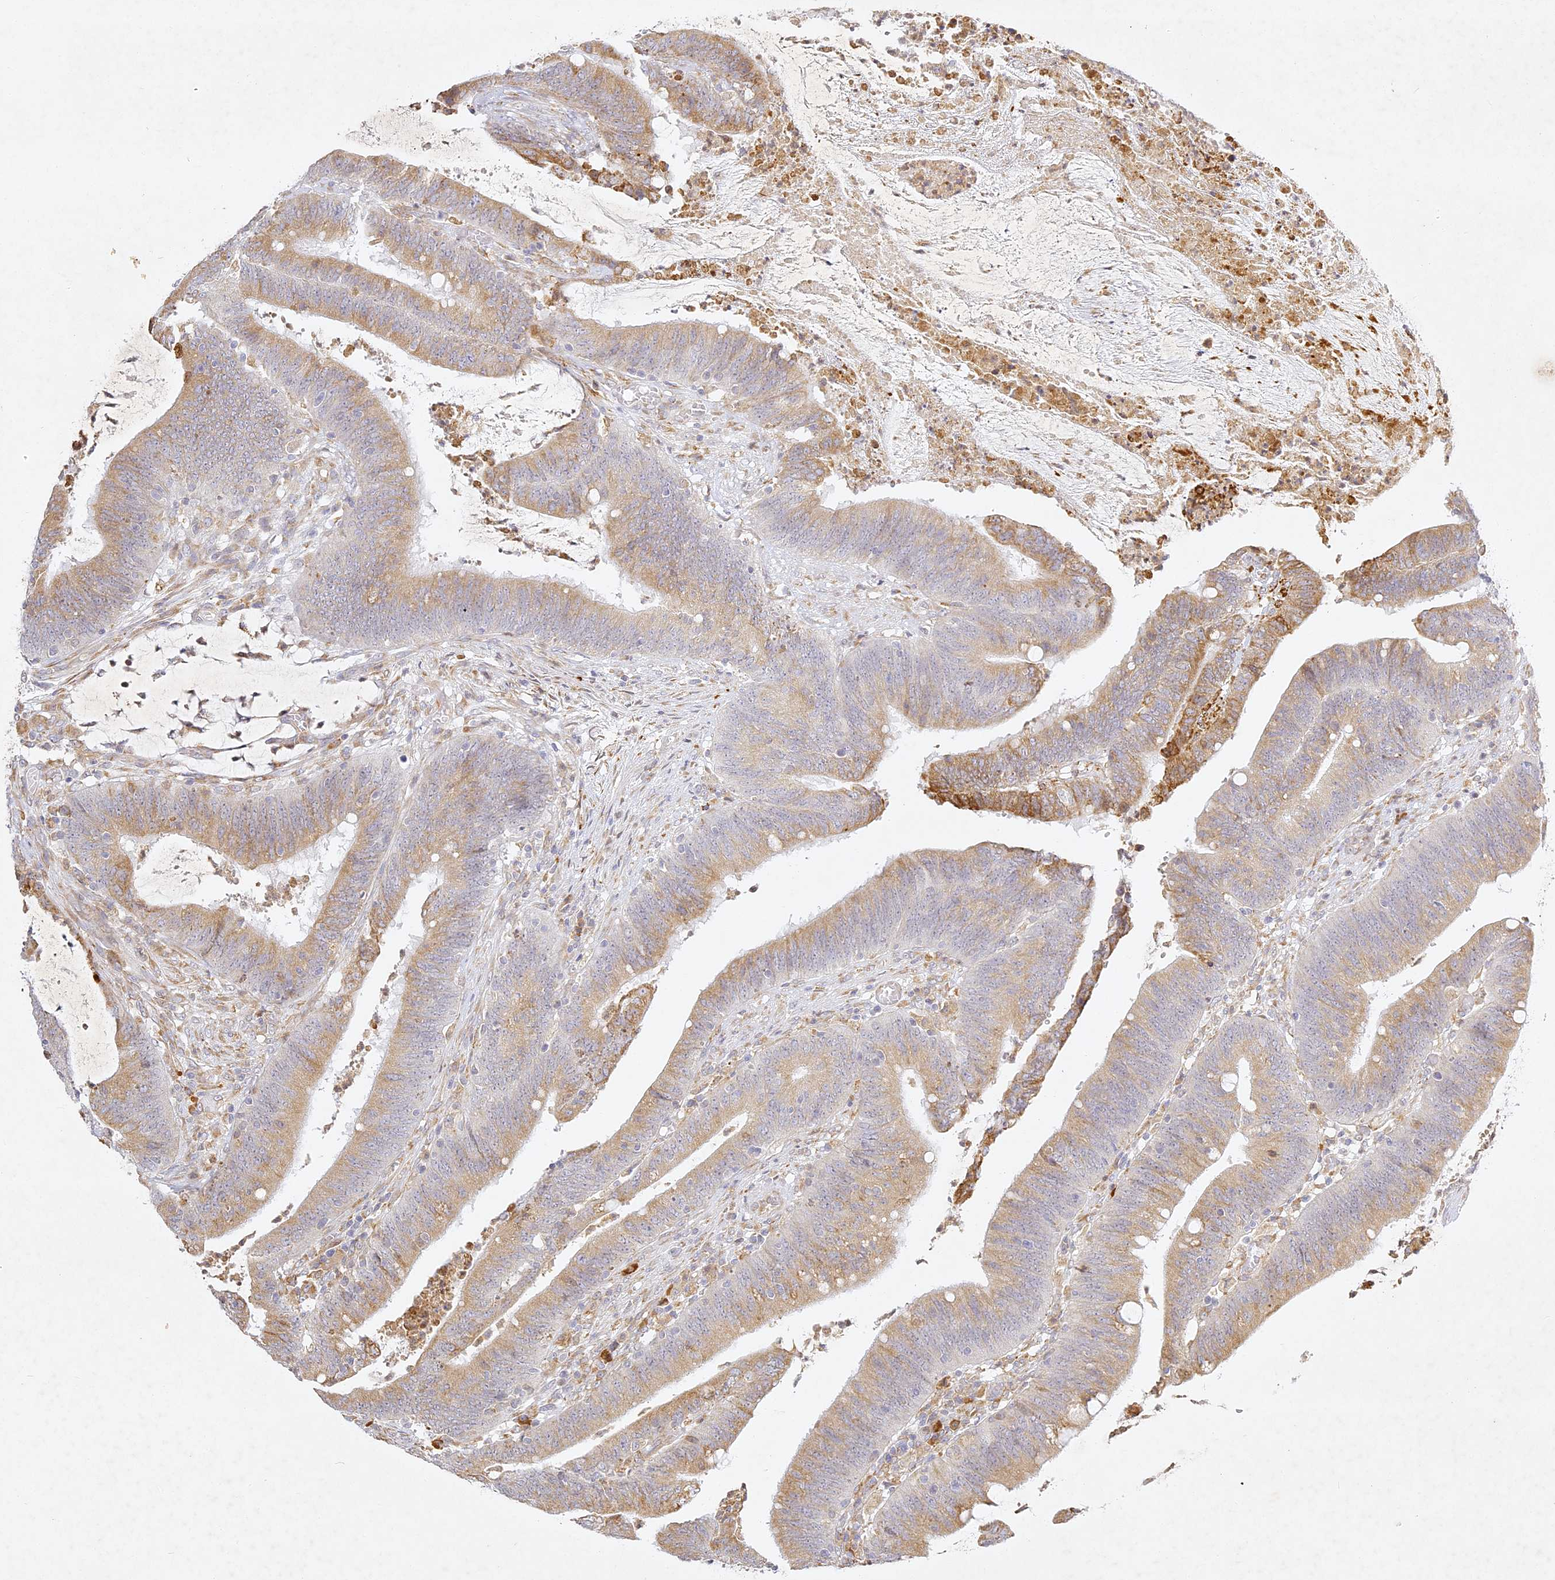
{"staining": {"intensity": "moderate", "quantity": "25%-75%", "location": "cytoplasmic/membranous"}, "tissue": "colorectal cancer", "cell_type": "Tumor cells", "image_type": "cancer", "snomed": [{"axis": "morphology", "description": "Adenocarcinoma, NOS"}, {"axis": "topography", "description": "Rectum"}], "caption": "Immunohistochemical staining of colorectal cancer shows medium levels of moderate cytoplasmic/membranous expression in about 25%-75% of tumor cells. (brown staining indicates protein expression, while blue staining denotes nuclei).", "gene": "SLC30A5", "patient": {"sex": "female", "age": 66}}